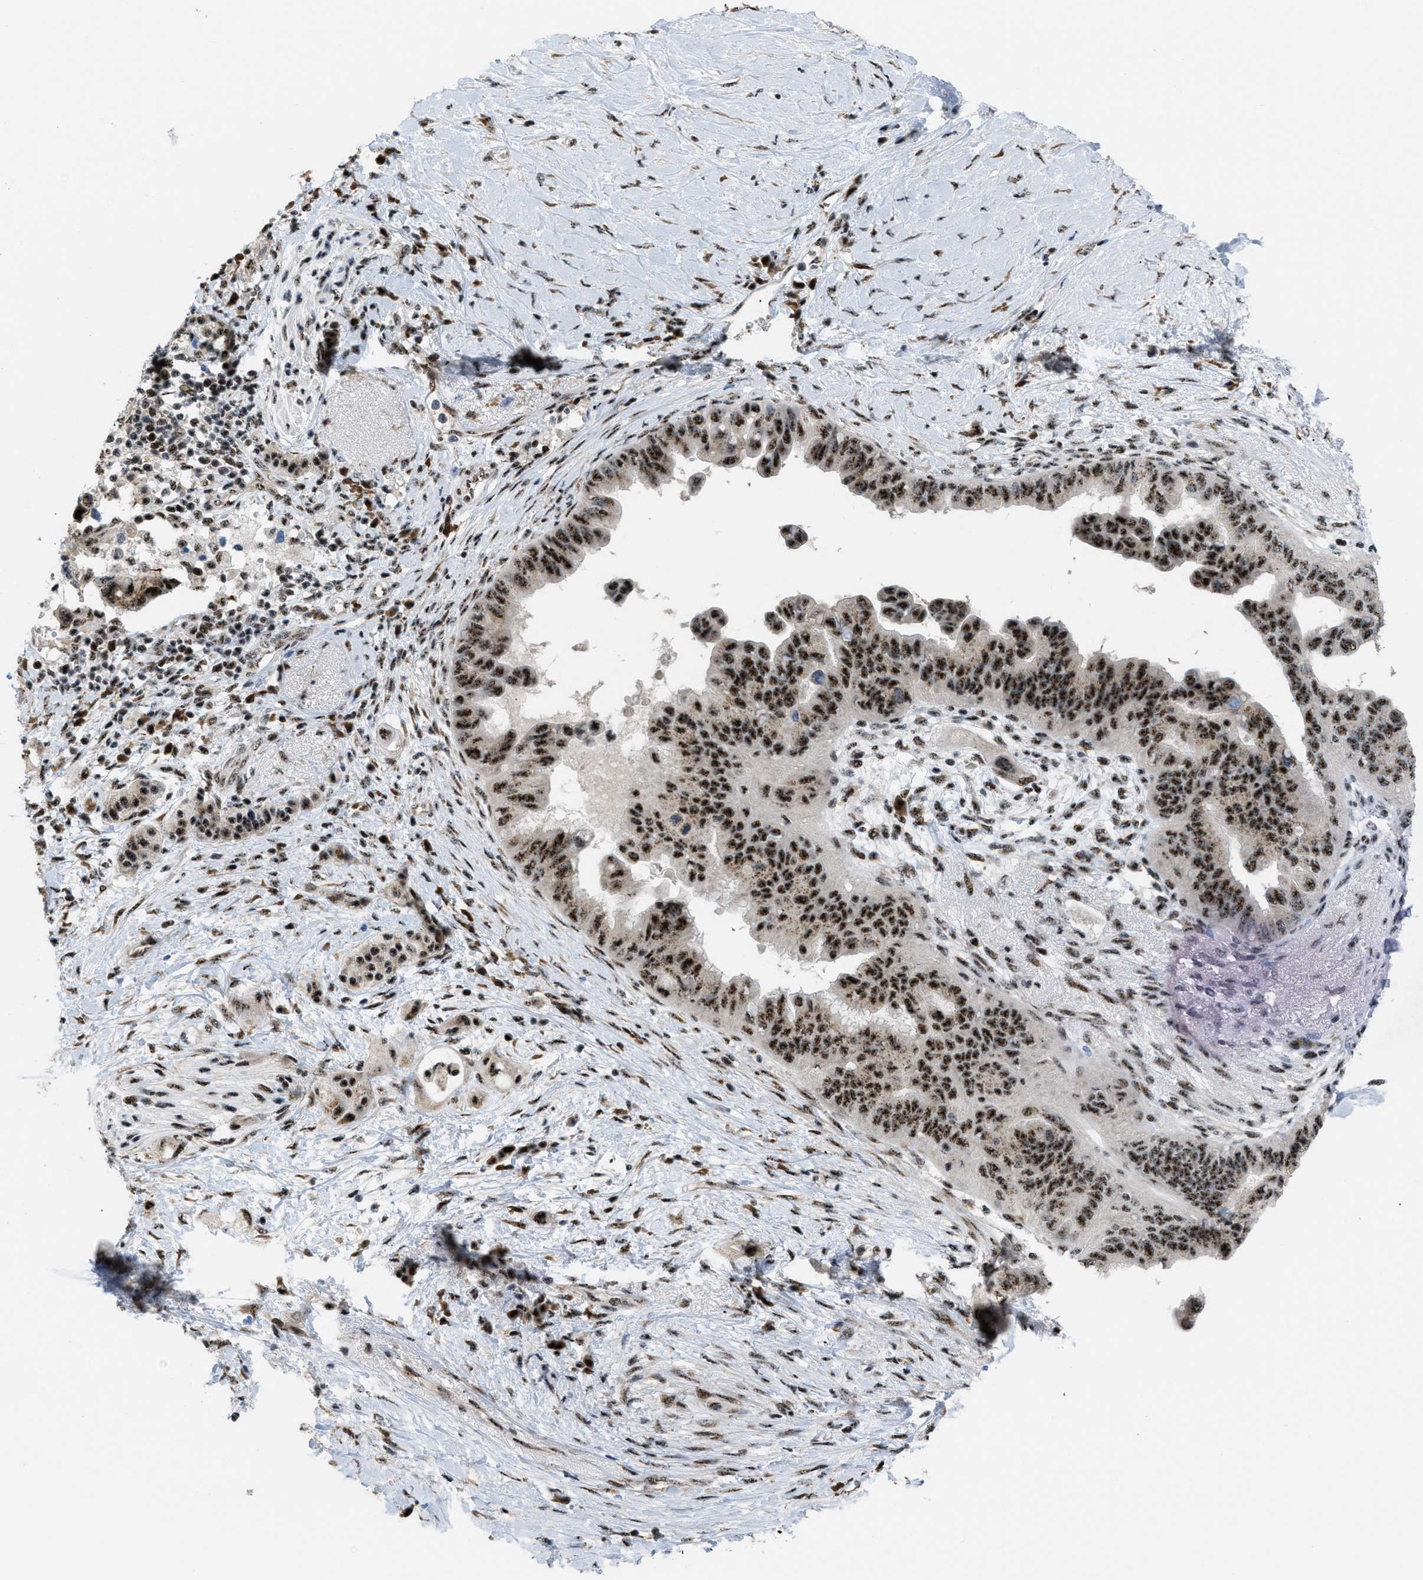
{"staining": {"intensity": "strong", "quantity": ">75%", "location": "nuclear"}, "tissue": "pancreatic cancer", "cell_type": "Tumor cells", "image_type": "cancer", "snomed": [{"axis": "morphology", "description": "Adenocarcinoma, NOS"}, {"axis": "topography", "description": "Pancreas"}], "caption": "DAB (3,3'-diaminobenzidine) immunohistochemical staining of human pancreatic adenocarcinoma exhibits strong nuclear protein positivity in about >75% of tumor cells.", "gene": "CDR2", "patient": {"sex": "female", "age": 56}}